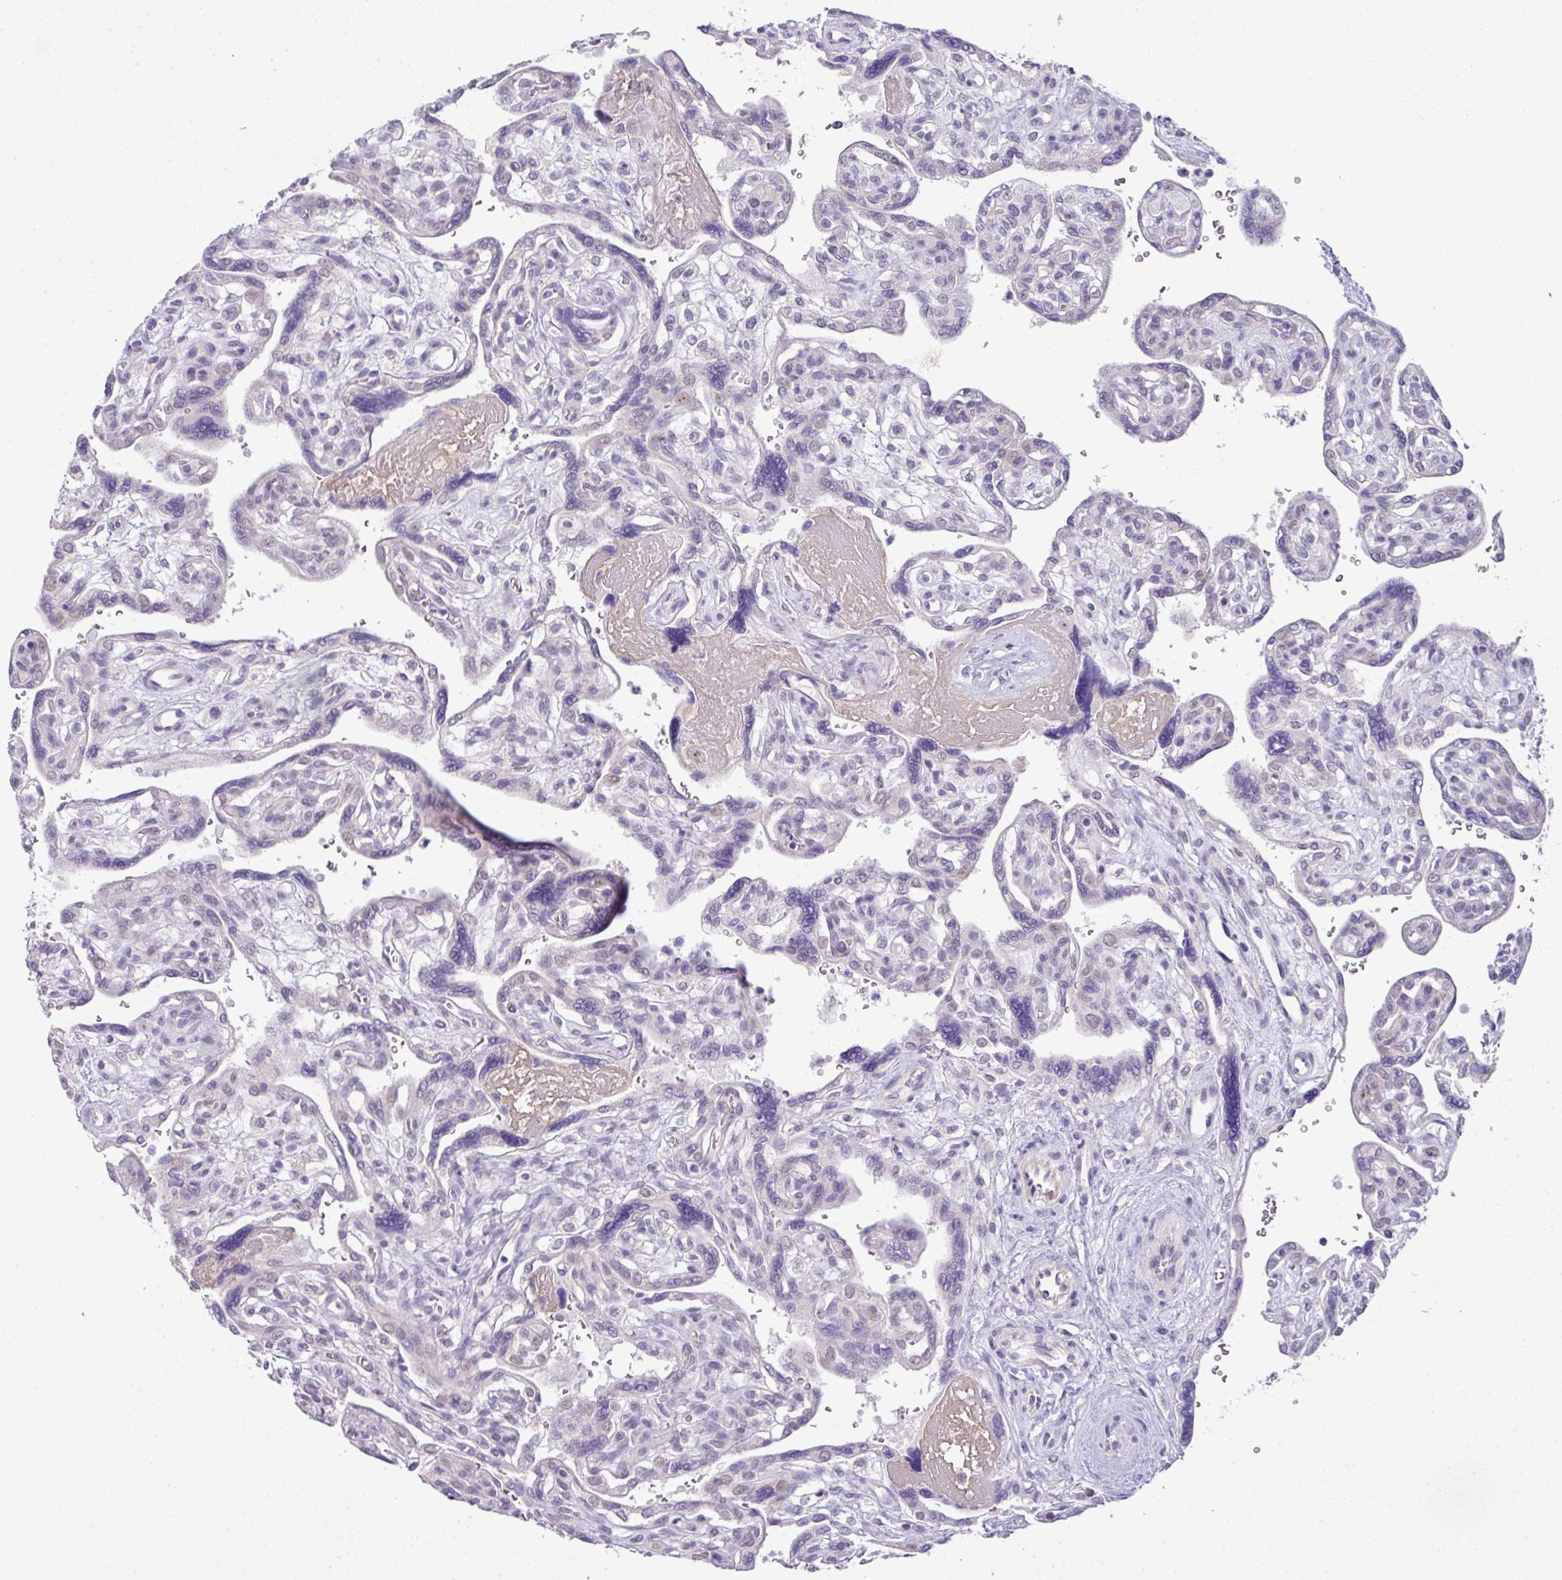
{"staining": {"intensity": "moderate", "quantity": "<25%", "location": "cytoplasmic/membranous,nuclear"}, "tissue": "placenta", "cell_type": "Decidual cells", "image_type": "normal", "snomed": [{"axis": "morphology", "description": "Normal tissue, NOS"}, {"axis": "topography", "description": "Placenta"}], "caption": "Placenta stained with DAB IHC displays low levels of moderate cytoplasmic/membranous,nuclear expression in about <25% of decidual cells.", "gene": "GCG", "patient": {"sex": "female", "age": 39}}